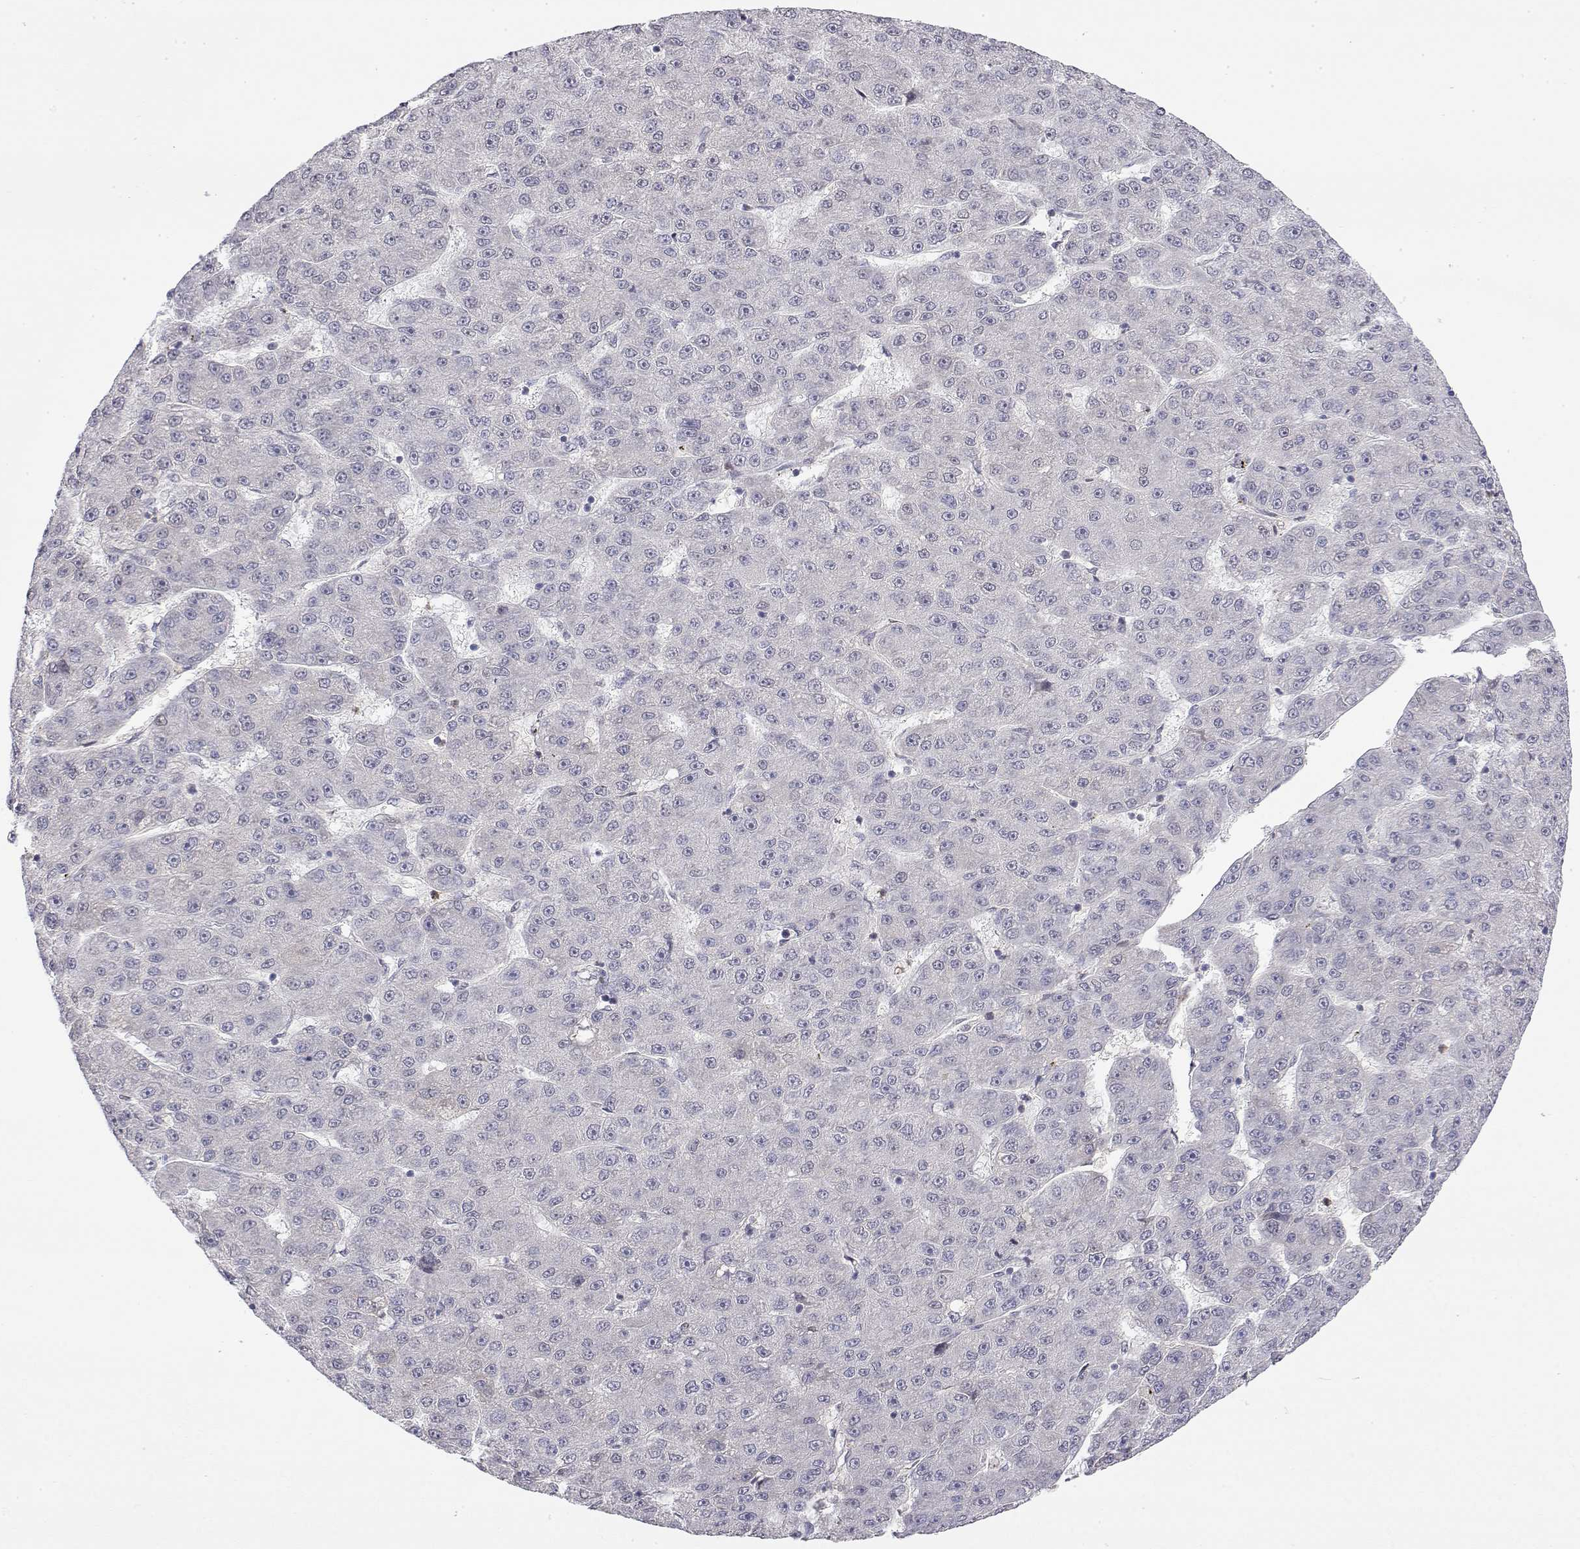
{"staining": {"intensity": "negative", "quantity": "none", "location": "none"}, "tissue": "liver cancer", "cell_type": "Tumor cells", "image_type": "cancer", "snomed": [{"axis": "morphology", "description": "Carcinoma, Hepatocellular, NOS"}, {"axis": "topography", "description": "Liver"}], "caption": "A micrograph of hepatocellular carcinoma (liver) stained for a protein reveals no brown staining in tumor cells. (DAB (3,3'-diaminobenzidine) IHC with hematoxylin counter stain).", "gene": "IGFBP4", "patient": {"sex": "male", "age": 67}}